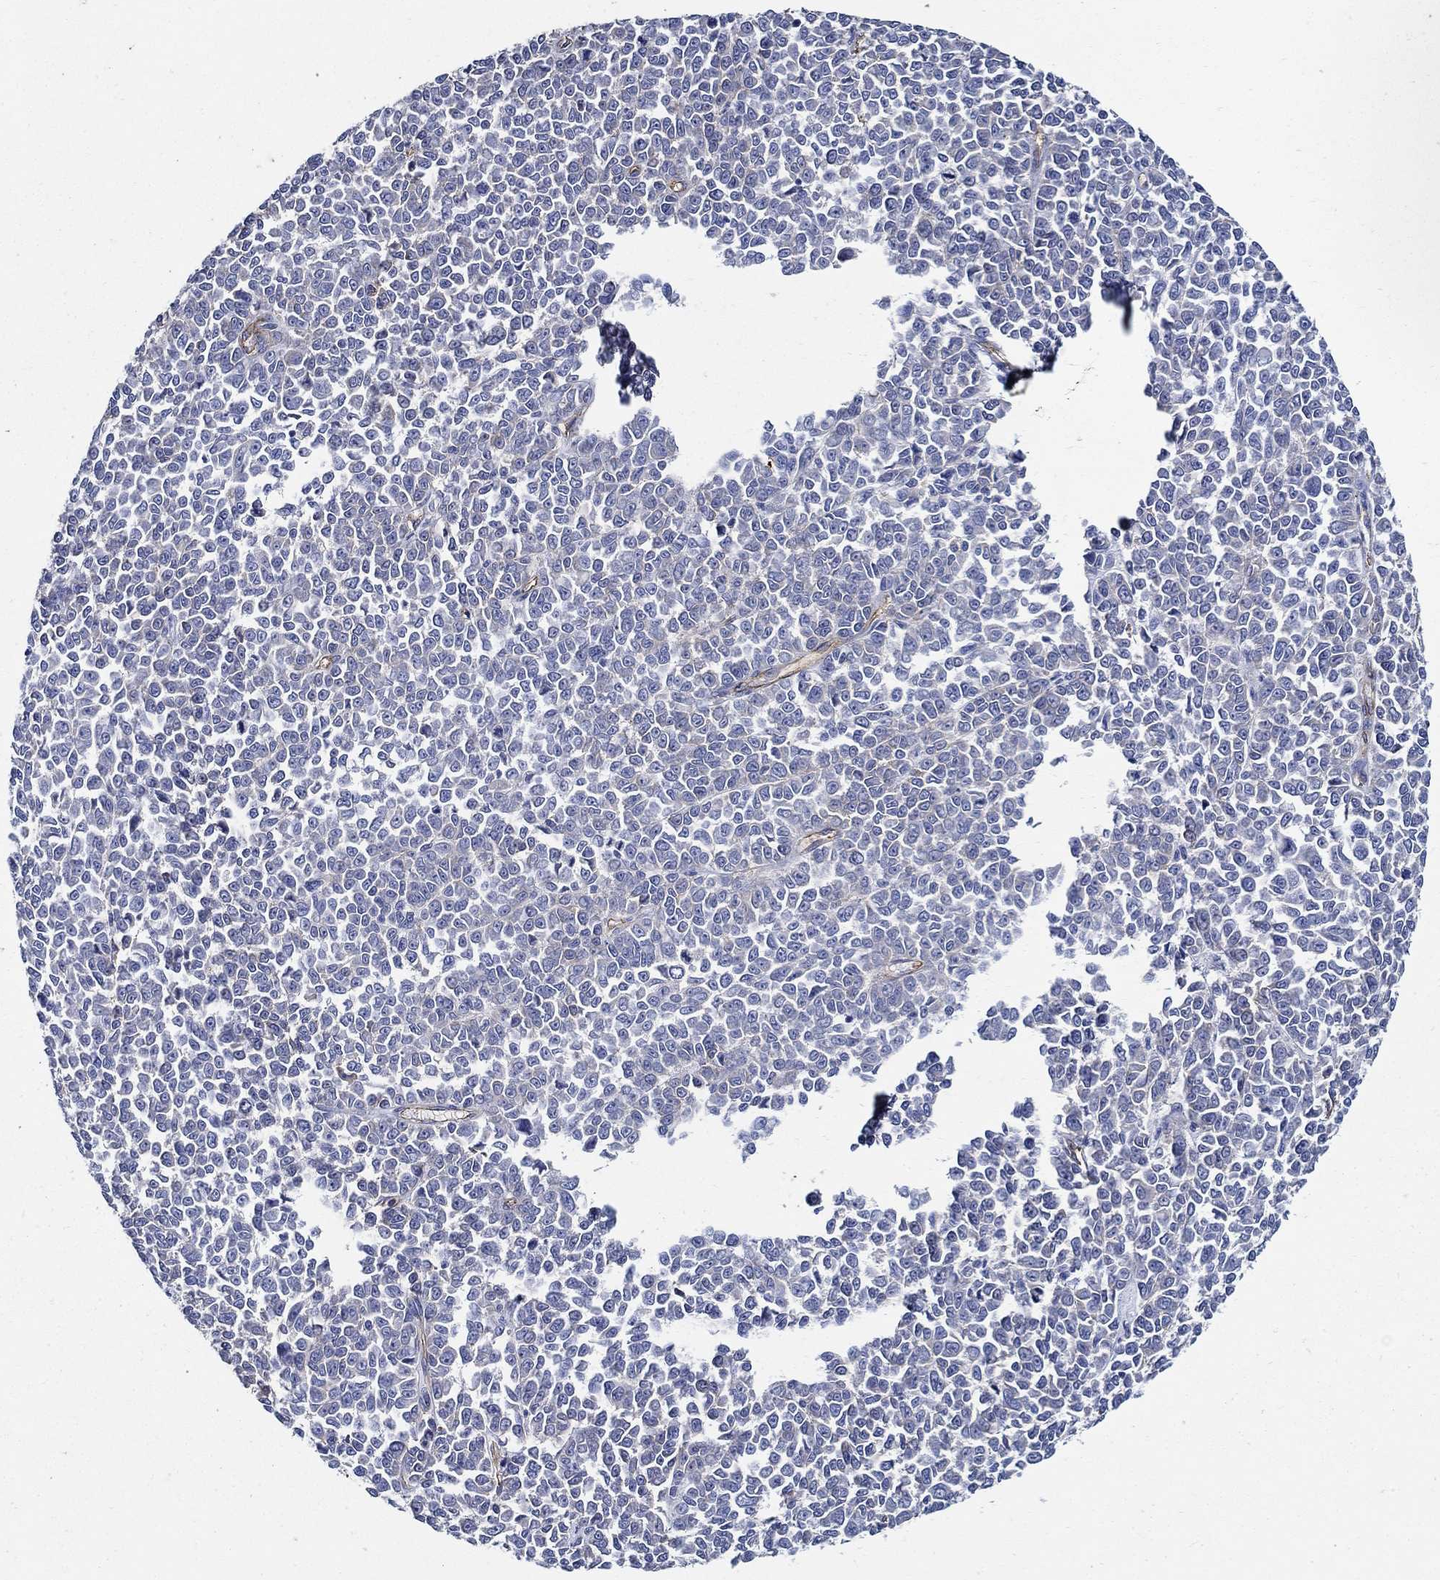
{"staining": {"intensity": "negative", "quantity": "none", "location": "none"}, "tissue": "melanoma", "cell_type": "Tumor cells", "image_type": "cancer", "snomed": [{"axis": "morphology", "description": "Malignant melanoma, NOS"}, {"axis": "topography", "description": "Skin"}], "caption": "Immunohistochemistry of human melanoma exhibits no expression in tumor cells.", "gene": "APBB3", "patient": {"sex": "female", "age": 95}}